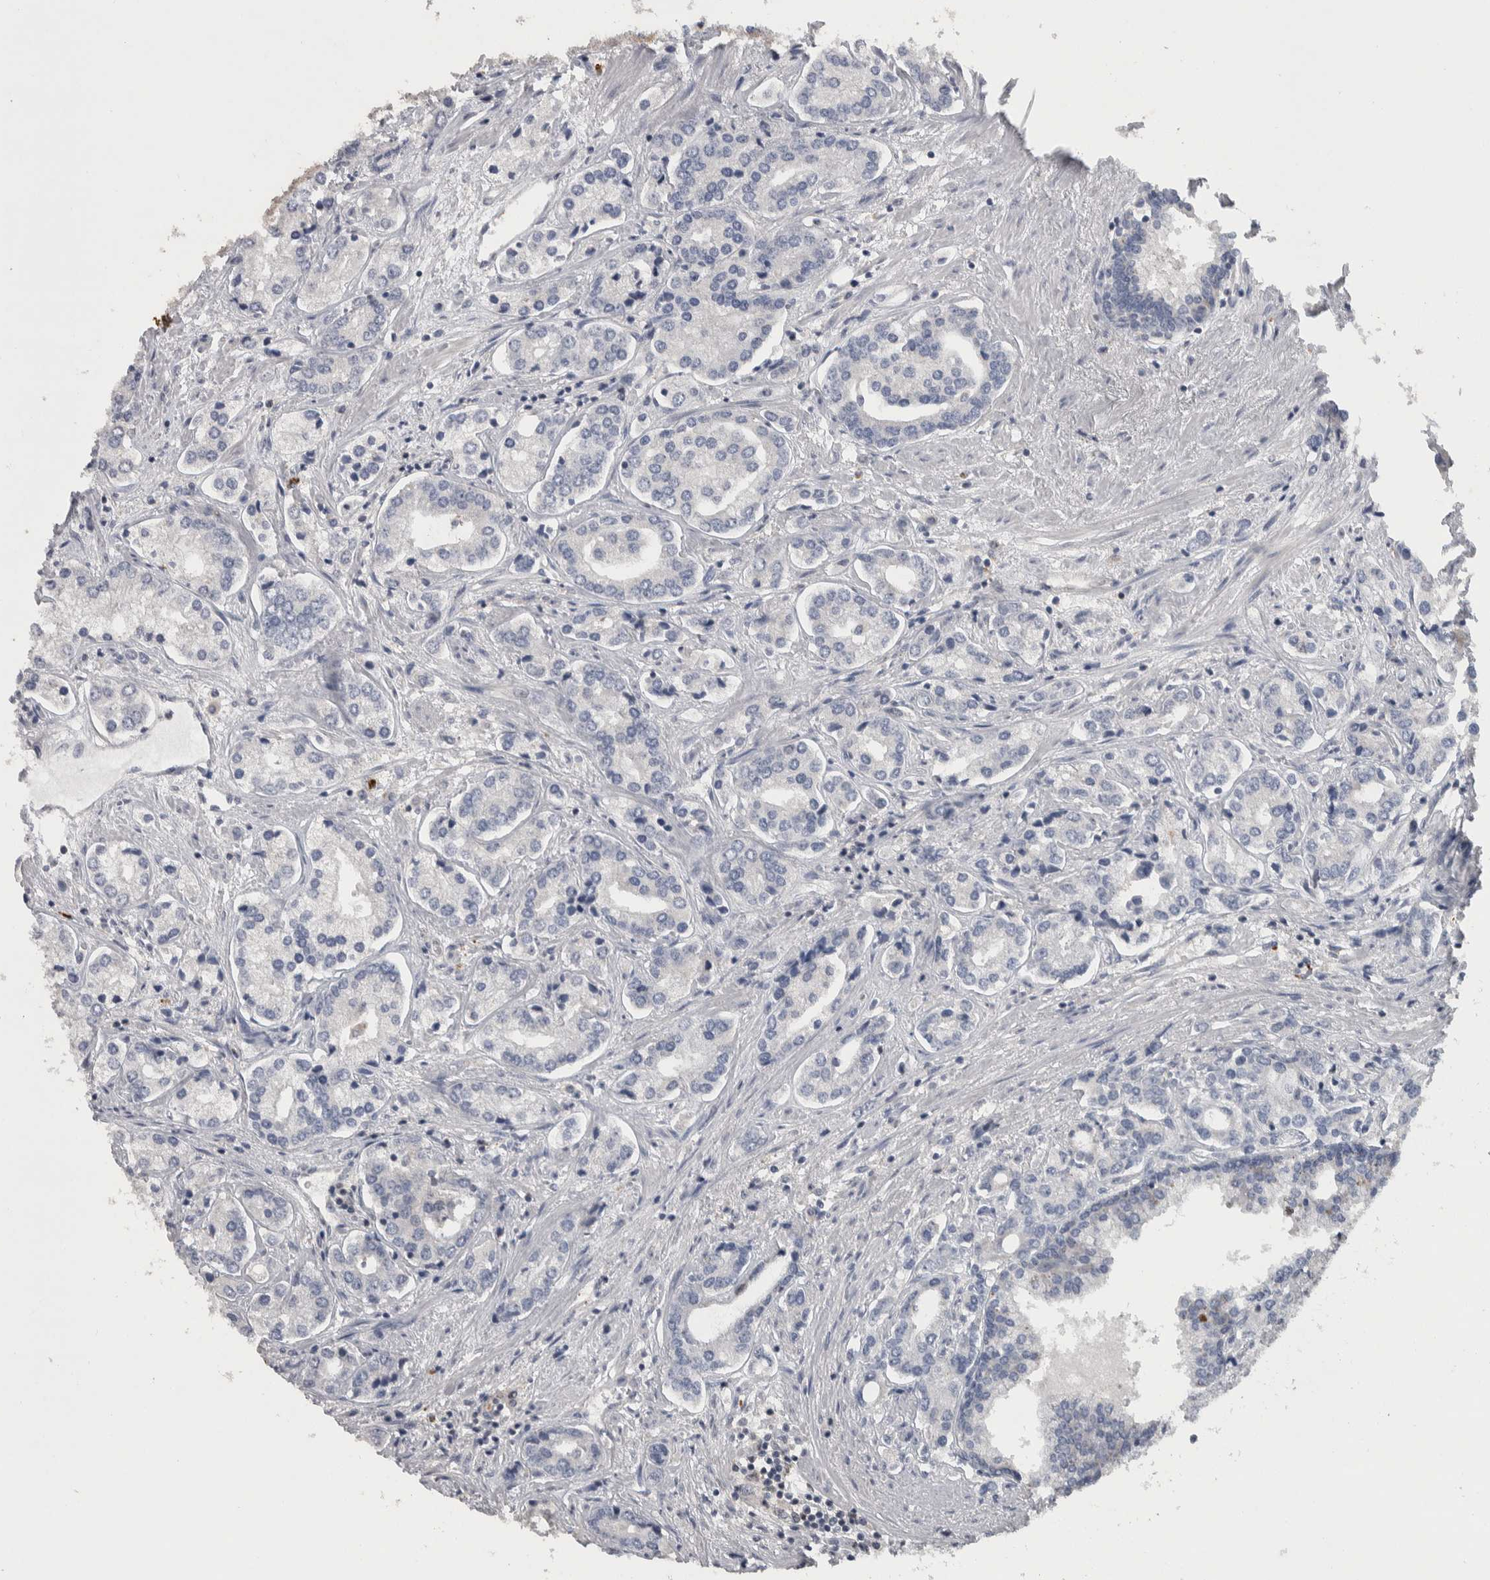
{"staining": {"intensity": "negative", "quantity": "none", "location": "none"}, "tissue": "prostate cancer", "cell_type": "Tumor cells", "image_type": "cancer", "snomed": [{"axis": "morphology", "description": "Adenocarcinoma, High grade"}, {"axis": "topography", "description": "Prostate"}], "caption": "This is a image of immunohistochemistry (IHC) staining of prostate cancer (high-grade adenocarcinoma), which shows no expression in tumor cells. Brightfield microscopy of immunohistochemistry stained with DAB (3,3'-diaminobenzidine) (brown) and hematoxylin (blue), captured at high magnification.", "gene": "NFKB2", "patient": {"sex": "male", "age": 66}}